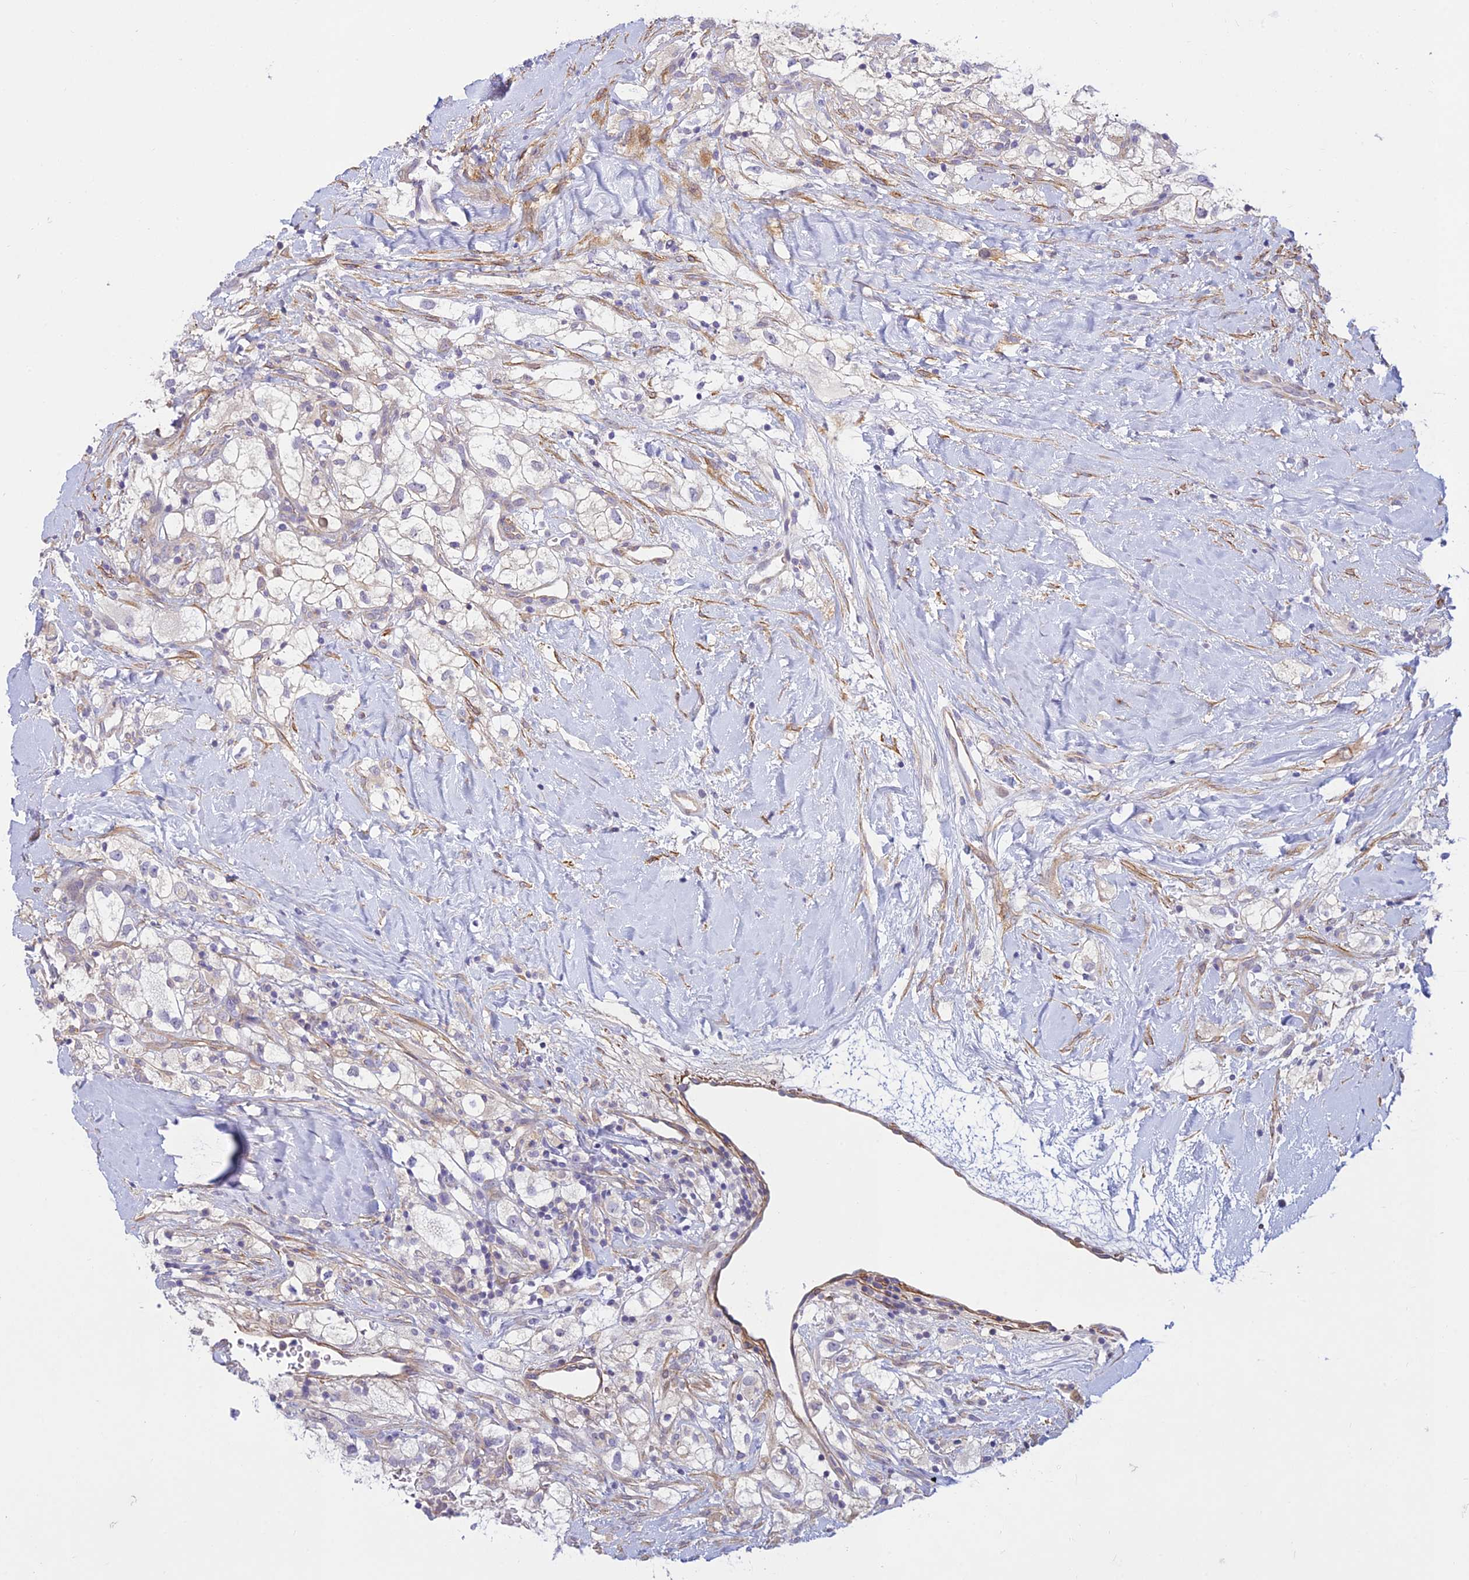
{"staining": {"intensity": "negative", "quantity": "none", "location": "none"}, "tissue": "renal cancer", "cell_type": "Tumor cells", "image_type": "cancer", "snomed": [{"axis": "morphology", "description": "Adenocarcinoma, NOS"}, {"axis": "topography", "description": "Kidney"}], "caption": "Human renal cancer (adenocarcinoma) stained for a protein using immunohistochemistry (IHC) exhibits no staining in tumor cells.", "gene": "FBXW4", "patient": {"sex": "male", "age": 59}}